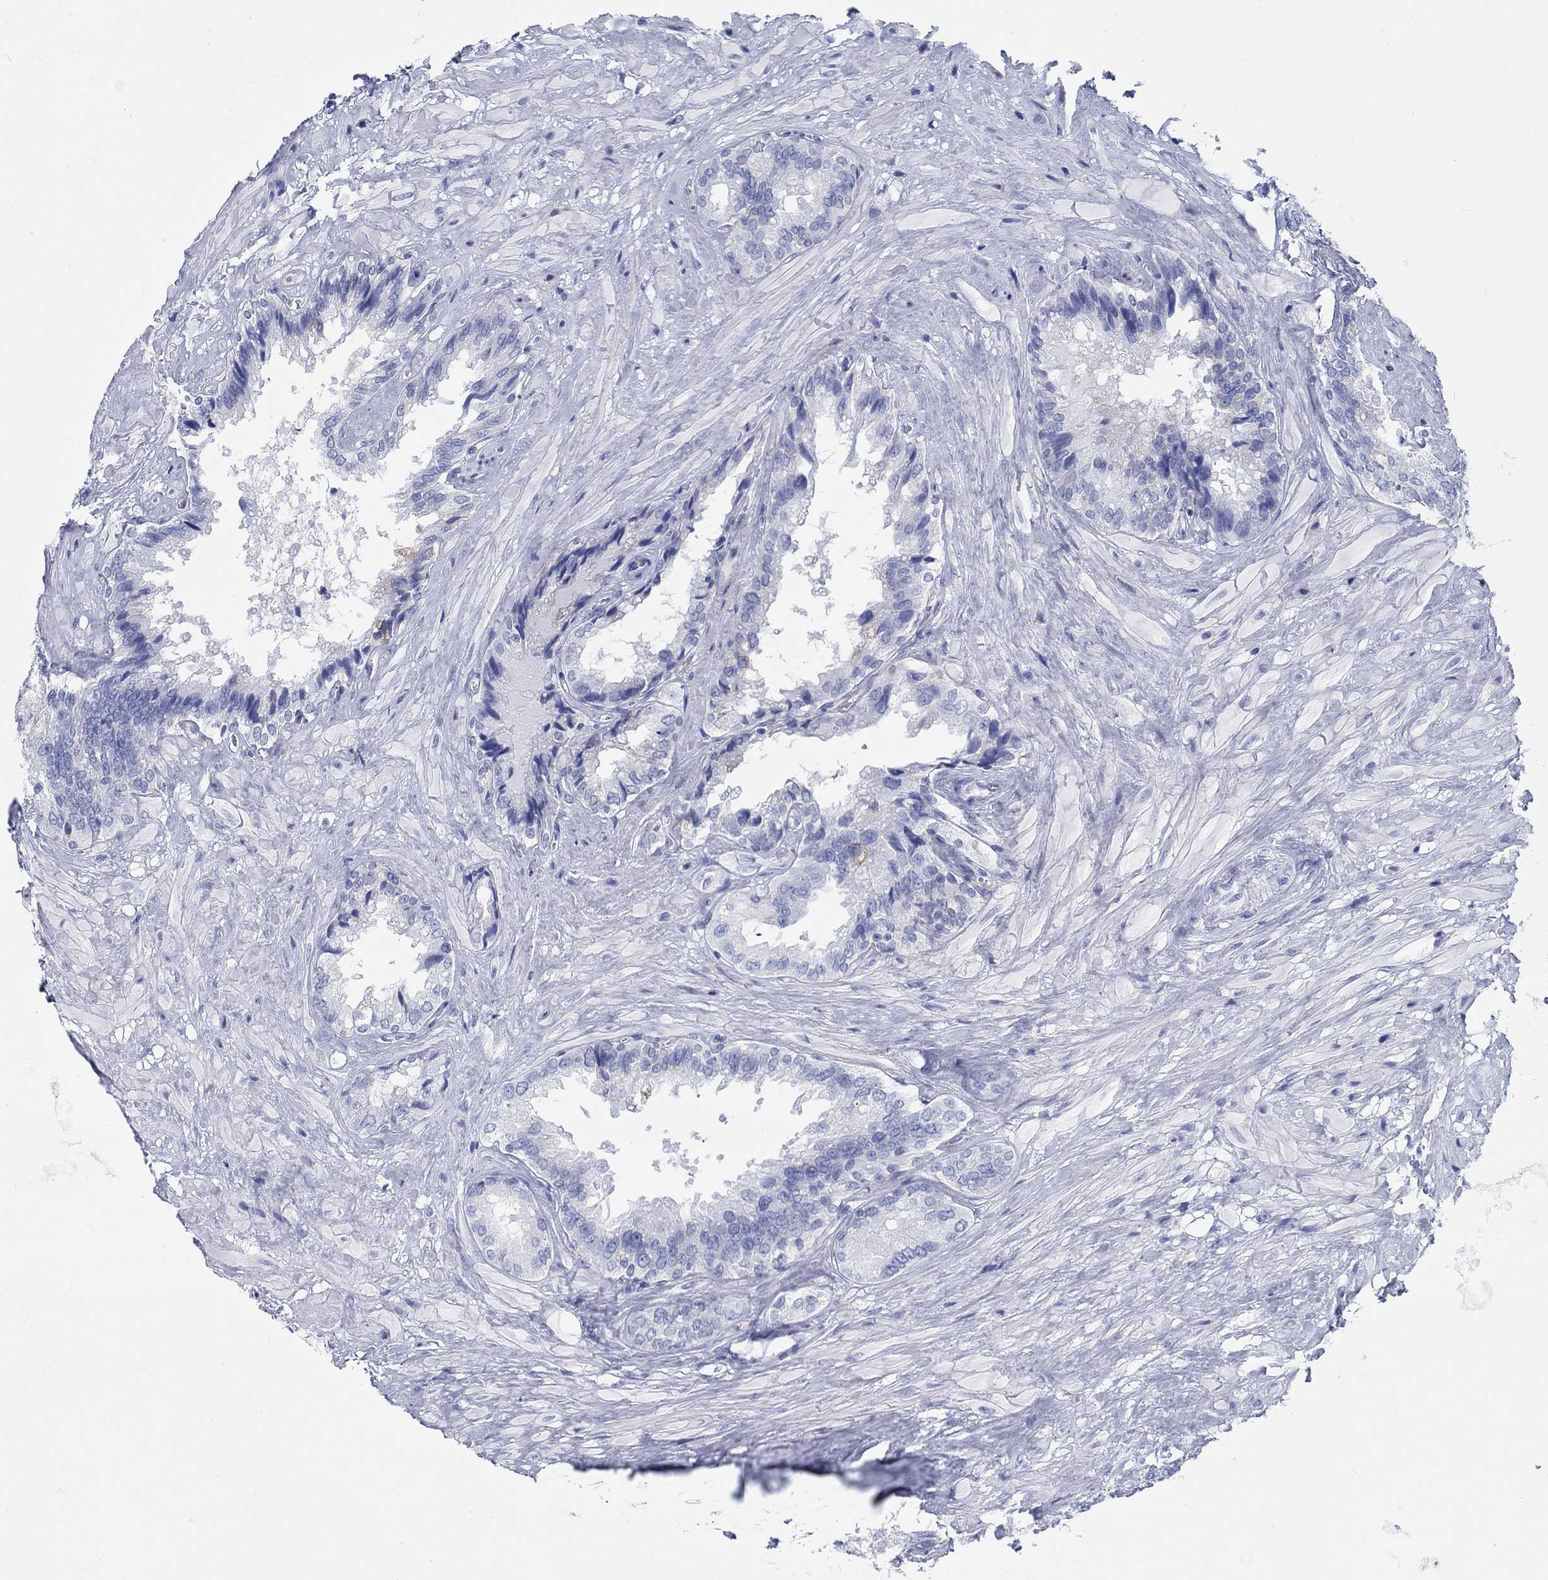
{"staining": {"intensity": "strong", "quantity": "<25%", "location": "cytoplasmic/membranous"}, "tissue": "seminal vesicle", "cell_type": "Glandular cells", "image_type": "normal", "snomed": [{"axis": "morphology", "description": "Normal tissue, NOS"}, {"axis": "topography", "description": "Seminal veicle"}], "caption": "The immunohistochemical stain highlights strong cytoplasmic/membranous positivity in glandular cells of normal seminal vesicle. The staining is performed using DAB brown chromogen to label protein expression. The nuclei are counter-stained blue using hematoxylin.", "gene": "RD3L", "patient": {"sex": "male", "age": 67}}